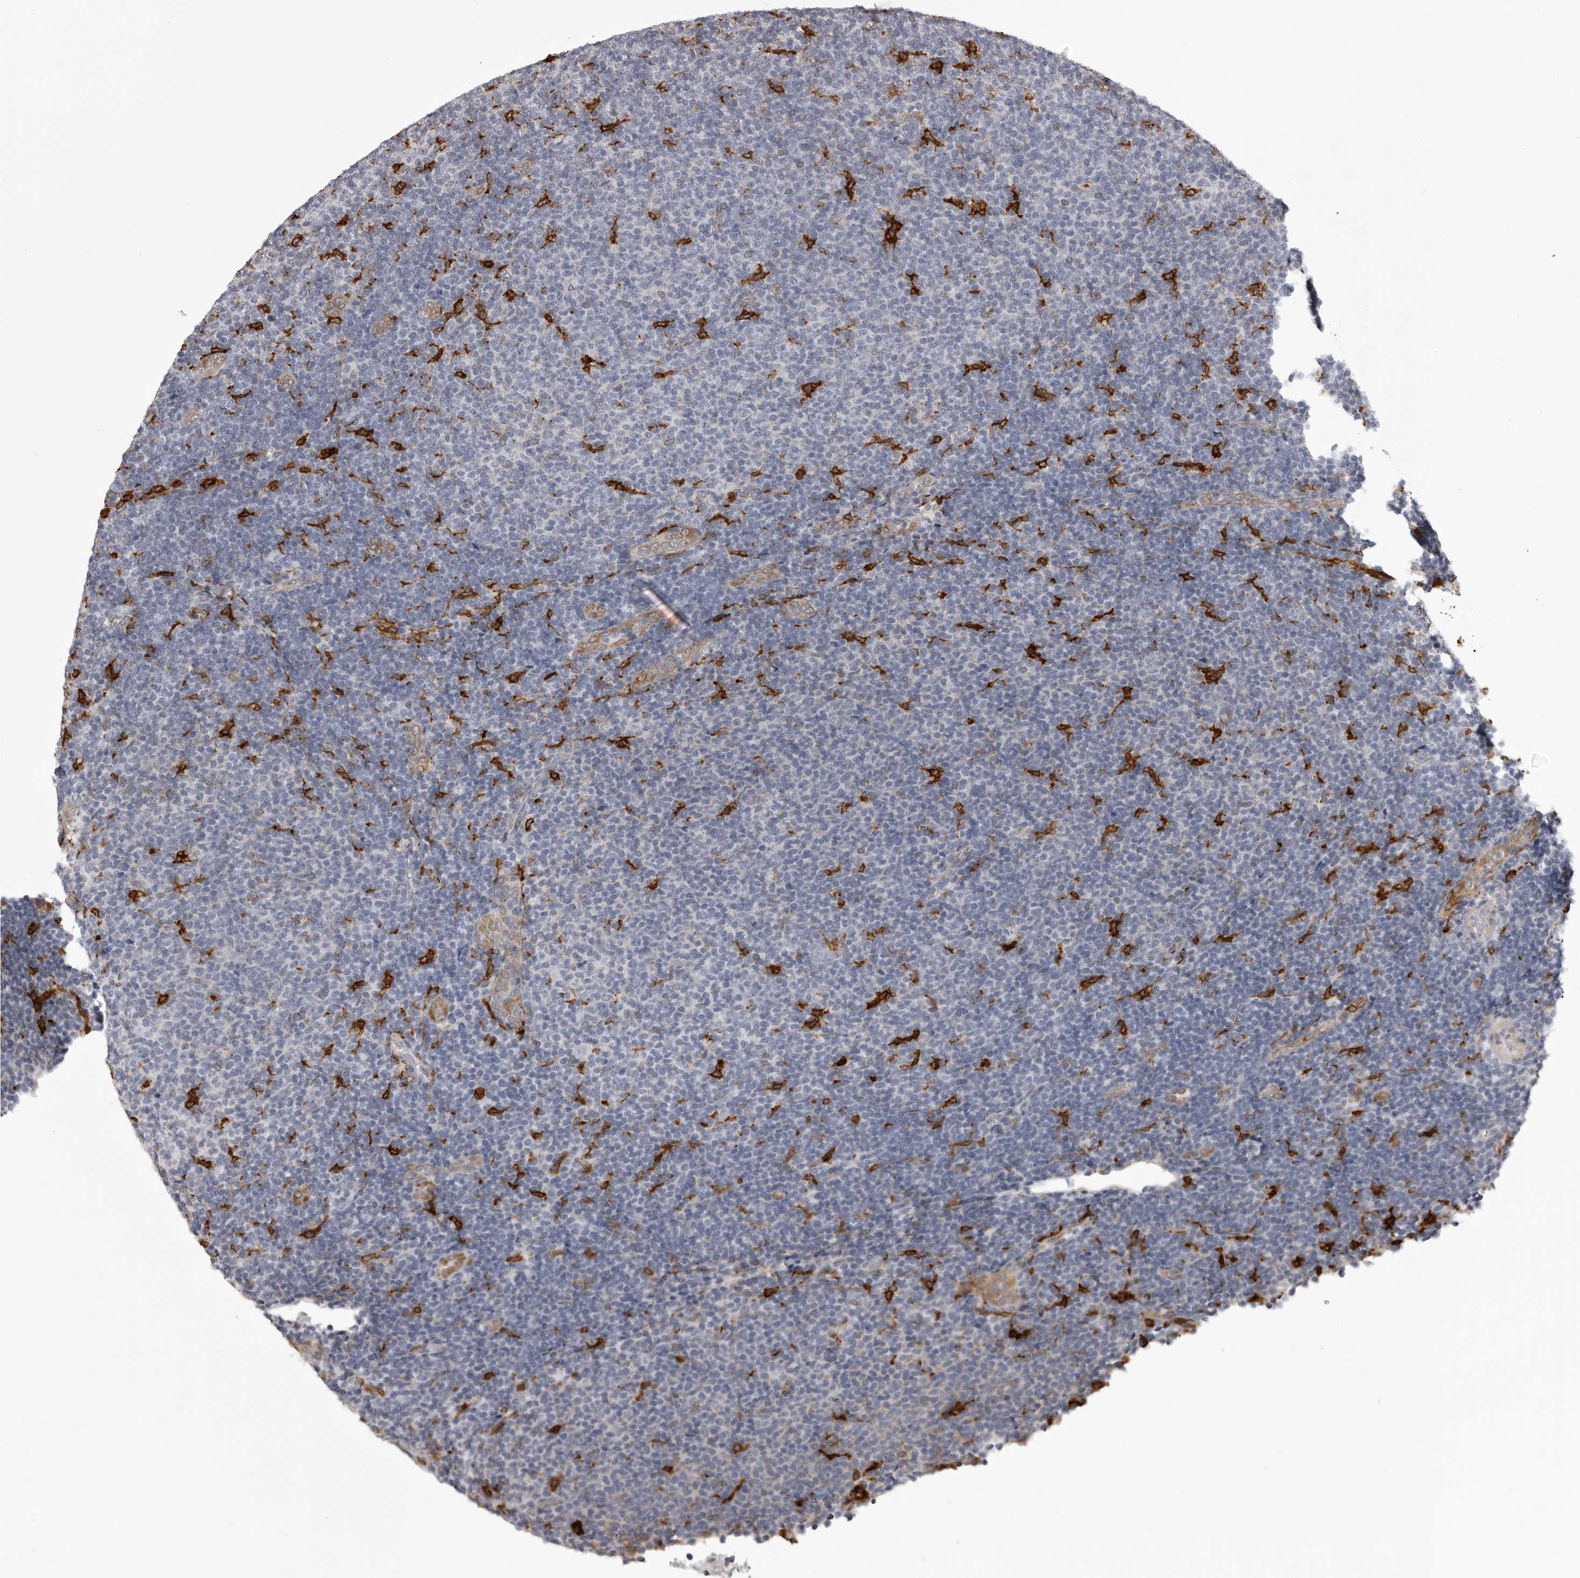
{"staining": {"intensity": "negative", "quantity": "none", "location": "none"}, "tissue": "lymphoma", "cell_type": "Tumor cells", "image_type": "cancer", "snomed": [{"axis": "morphology", "description": "Malignant lymphoma, non-Hodgkin's type, Low grade"}, {"axis": "topography", "description": "Lymph node"}], "caption": "A high-resolution histopathology image shows IHC staining of lymphoma, which demonstrates no significant positivity in tumor cells.", "gene": "NCEH1", "patient": {"sex": "male", "age": 66}}